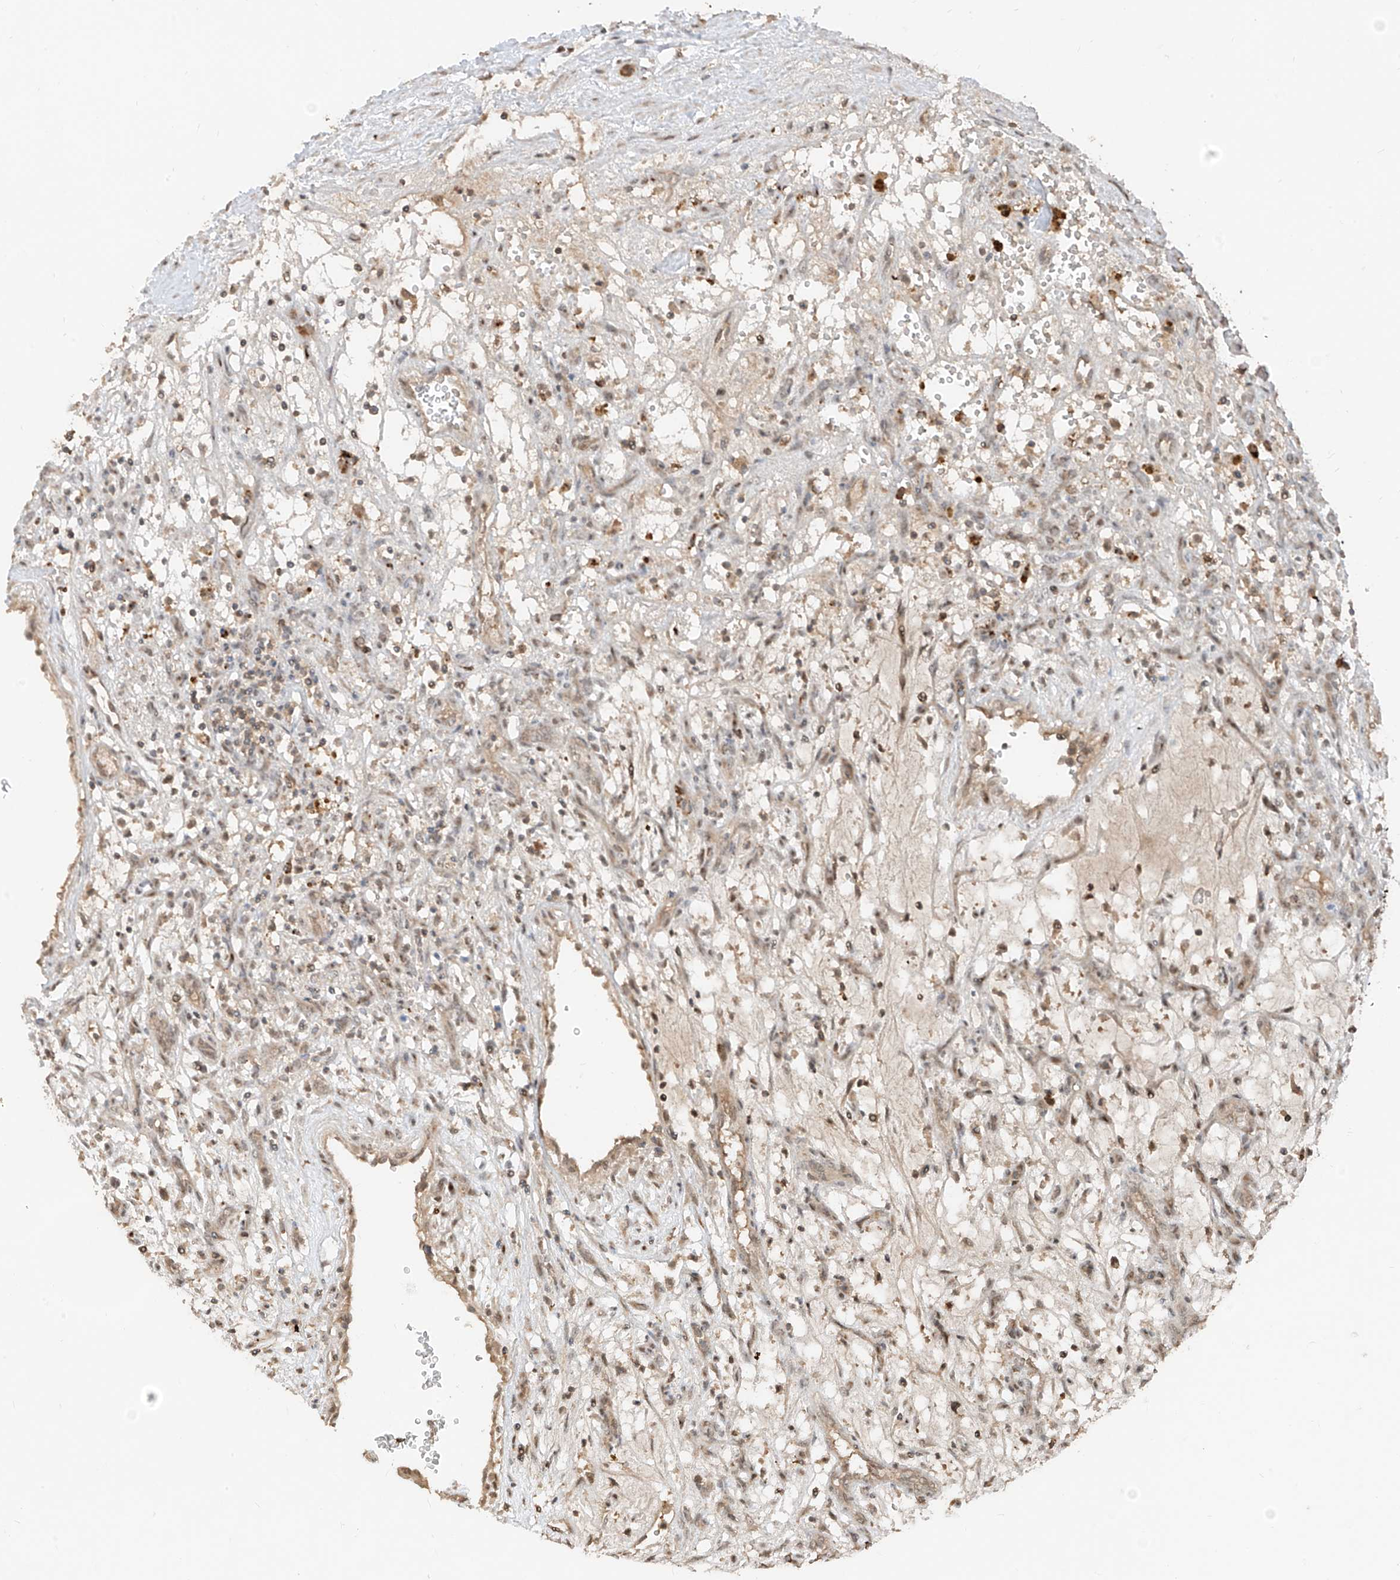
{"staining": {"intensity": "negative", "quantity": "none", "location": "none"}, "tissue": "renal cancer", "cell_type": "Tumor cells", "image_type": "cancer", "snomed": [{"axis": "morphology", "description": "Adenocarcinoma, NOS"}, {"axis": "topography", "description": "Kidney"}], "caption": "Tumor cells are negative for protein expression in human renal cancer. (DAB (3,3'-diaminobenzidine) IHC with hematoxylin counter stain).", "gene": "COLGALT2", "patient": {"sex": "female", "age": 57}}